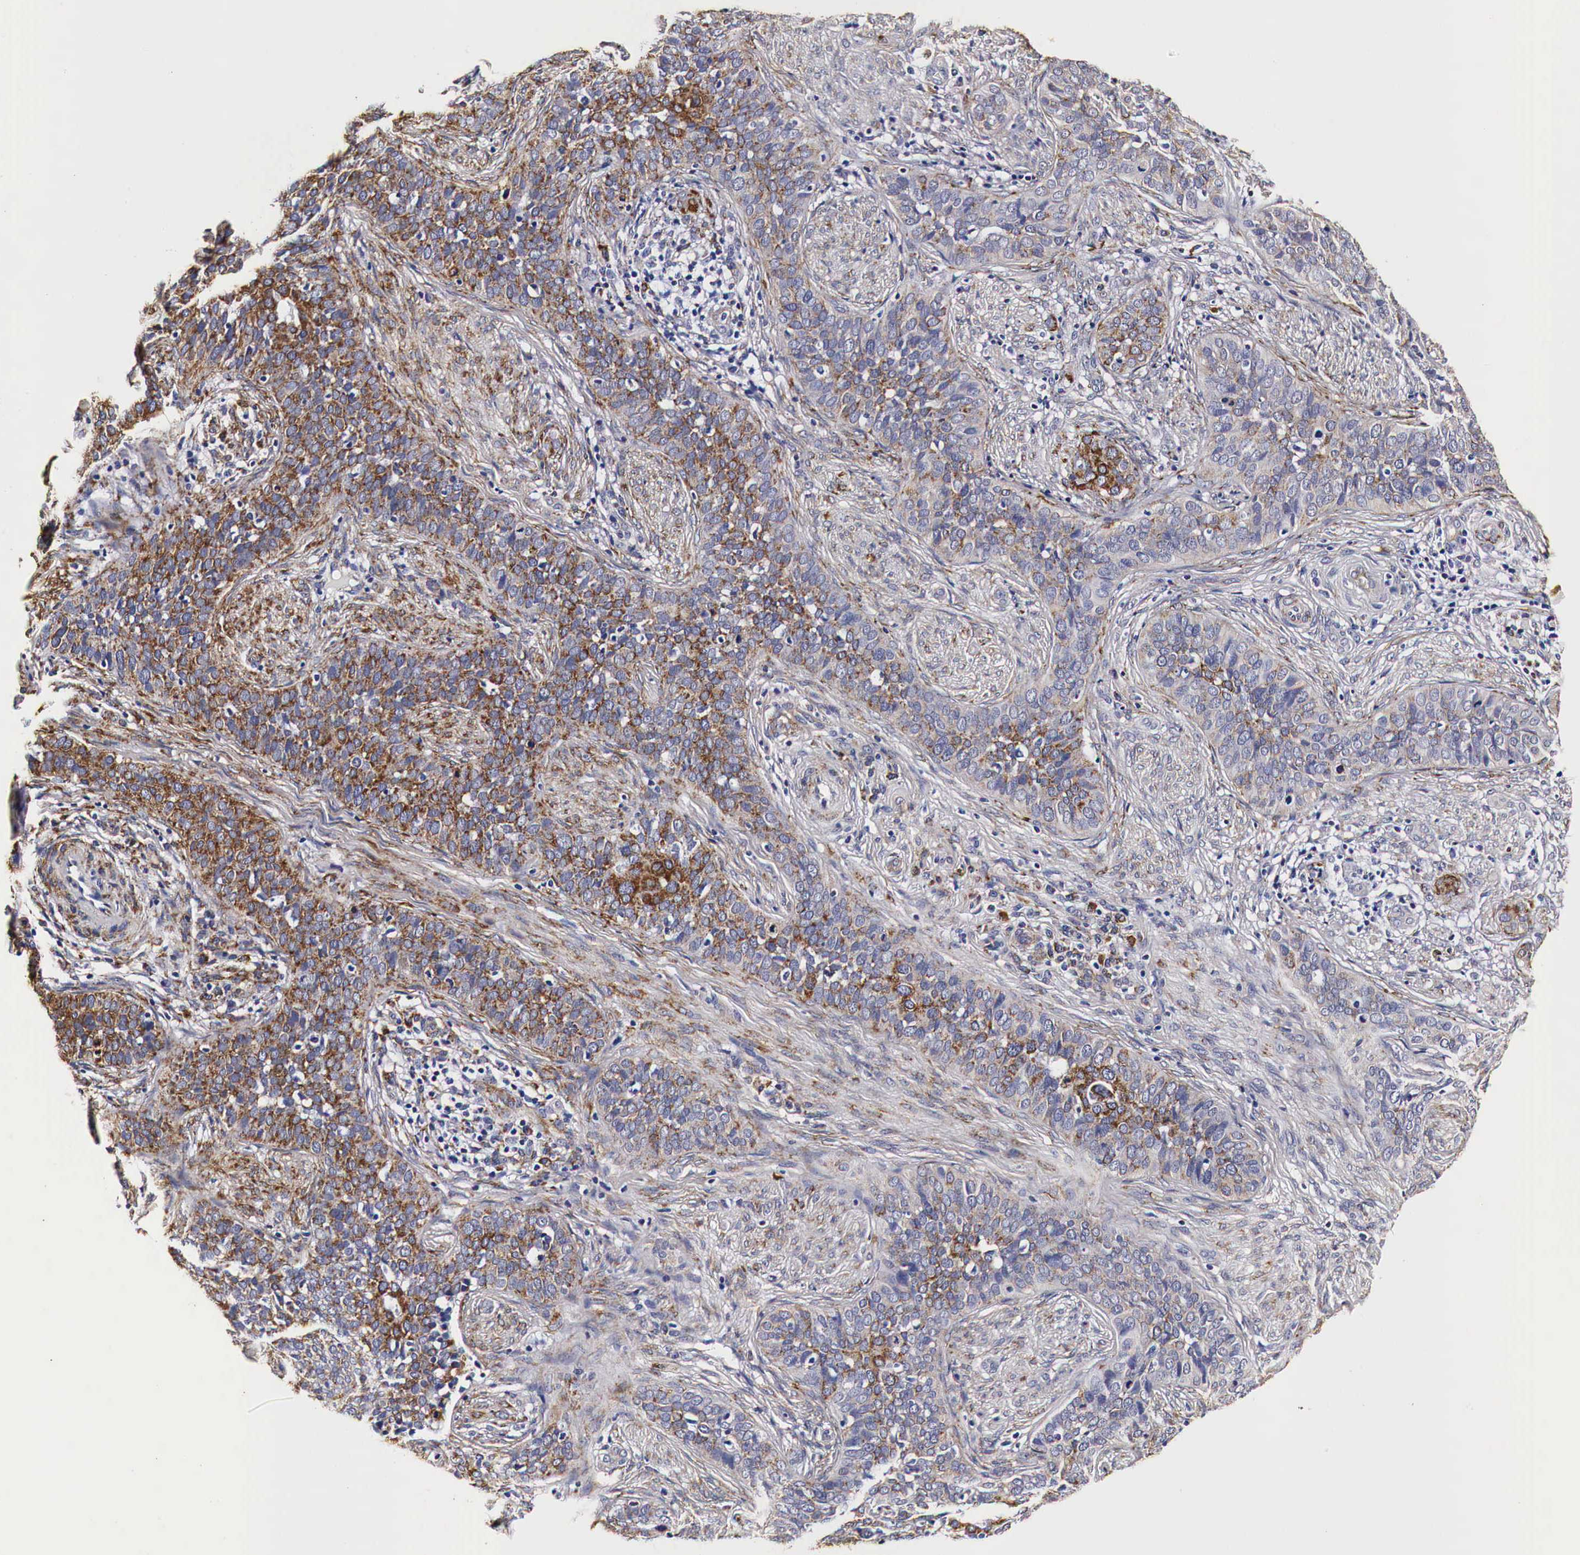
{"staining": {"intensity": "moderate", "quantity": "25%-75%", "location": "cytoplasmic/membranous"}, "tissue": "cervical cancer", "cell_type": "Tumor cells", "image_type": "cancer", "snomed": [{"axis": "morphology", "description": "Squamous cell carcinoma, NOS"}, {"axis": "topography", "description": "Cervix"}], "caption": "Moderate cytoplasmic/membranous staining is seen in about 25%-75% of tumor cells in cervical cancer (squamous cell carcinoma).", "gene": "CKAP4", "patient": {"sex": "female", "age": 31}}